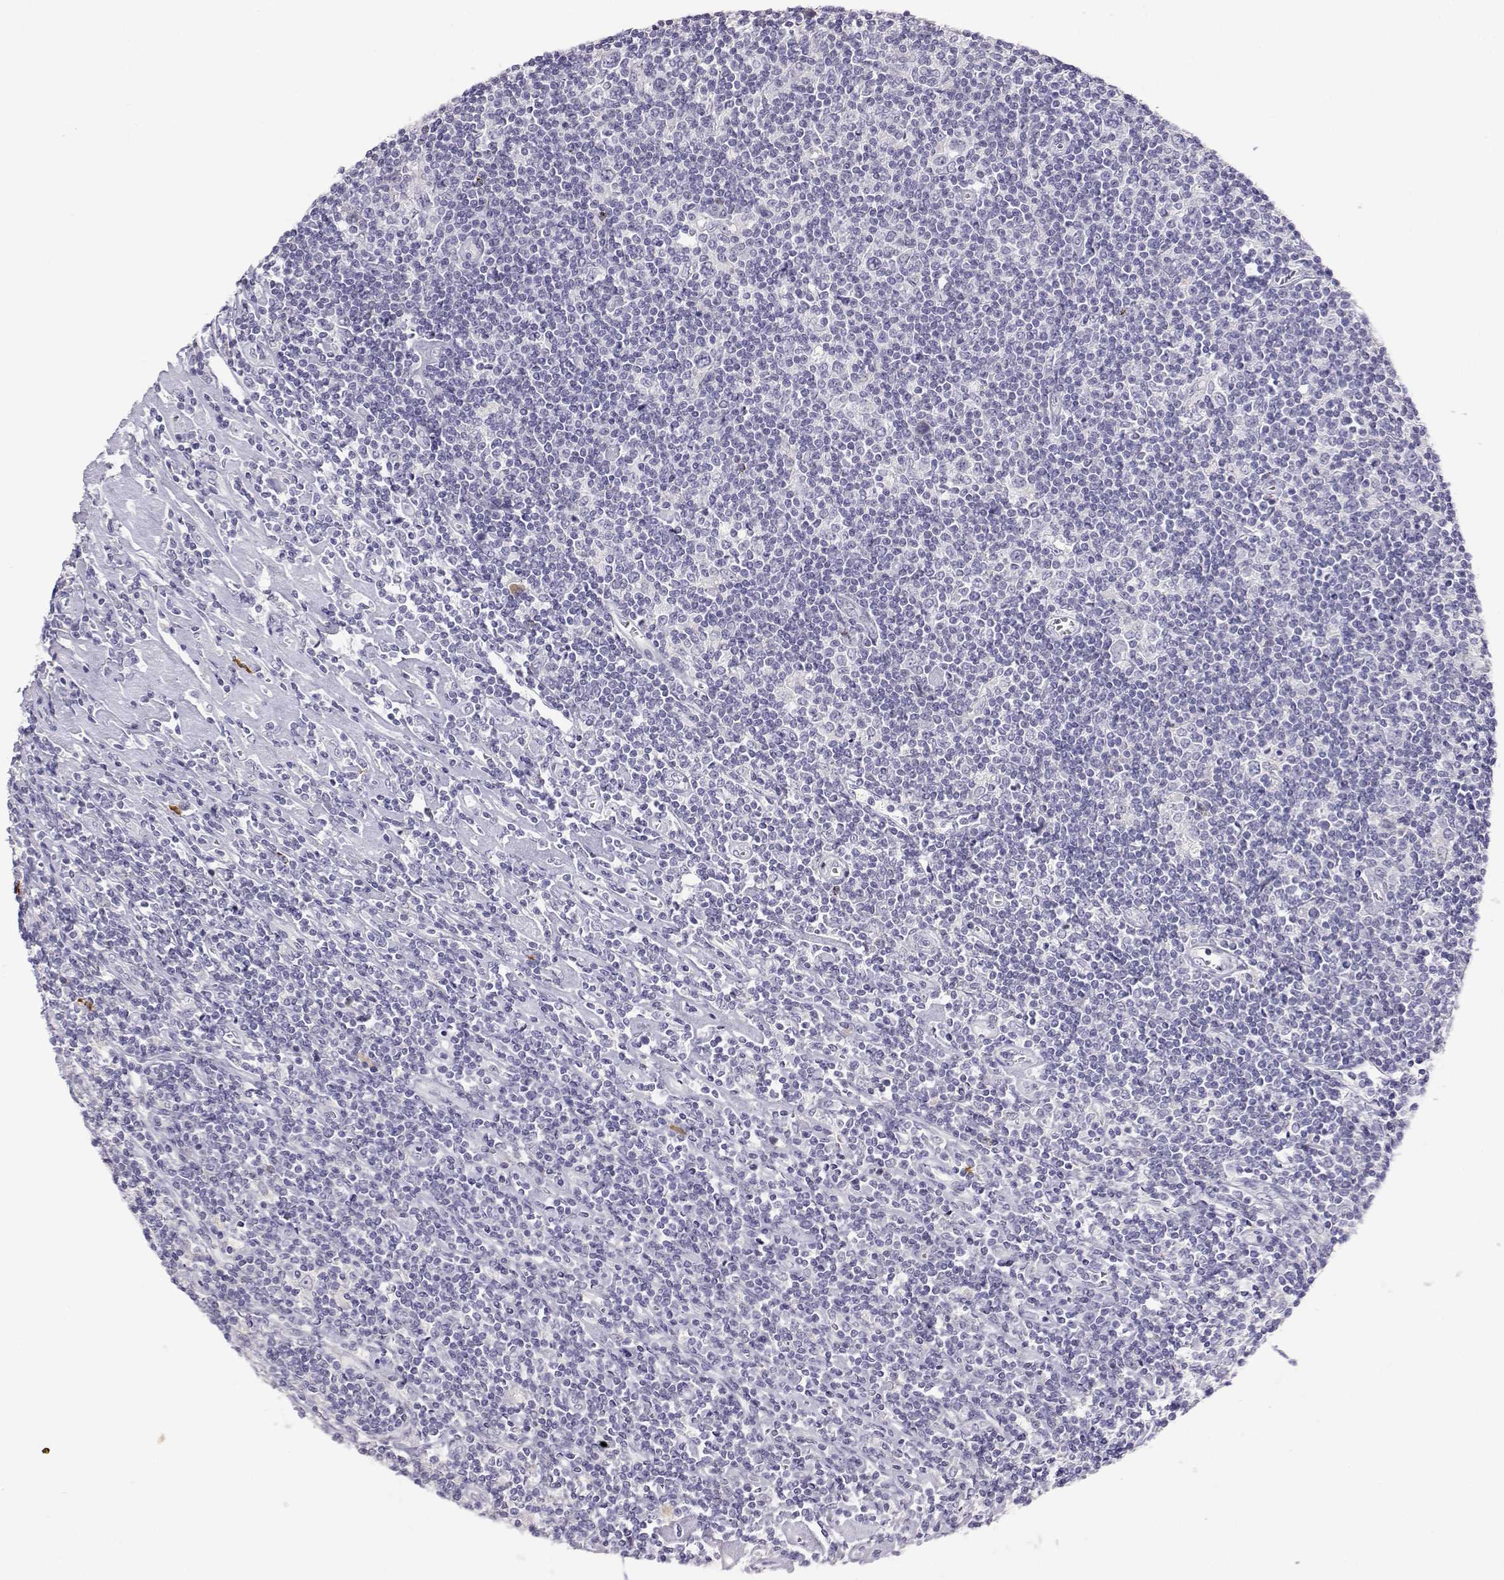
{"staining": {"intensity": "negative", "quantity": "none", "location": "none"}, "tissue": "lymphoma", "cell_type": "Tumor cells", "image_type": "cancer", "snomed": [{"axis": "morphology", "description": "Hodgkin's disease, NOS"}, {"axis": "topography", "description": "Lymph node"}], "caption": "DAB immunohistochemical staining of human Hodgkin's disease shows no significant positivity in tumor cells.", "gene": "CDHR1", "patient": {"sex": "male", "age": 40}}